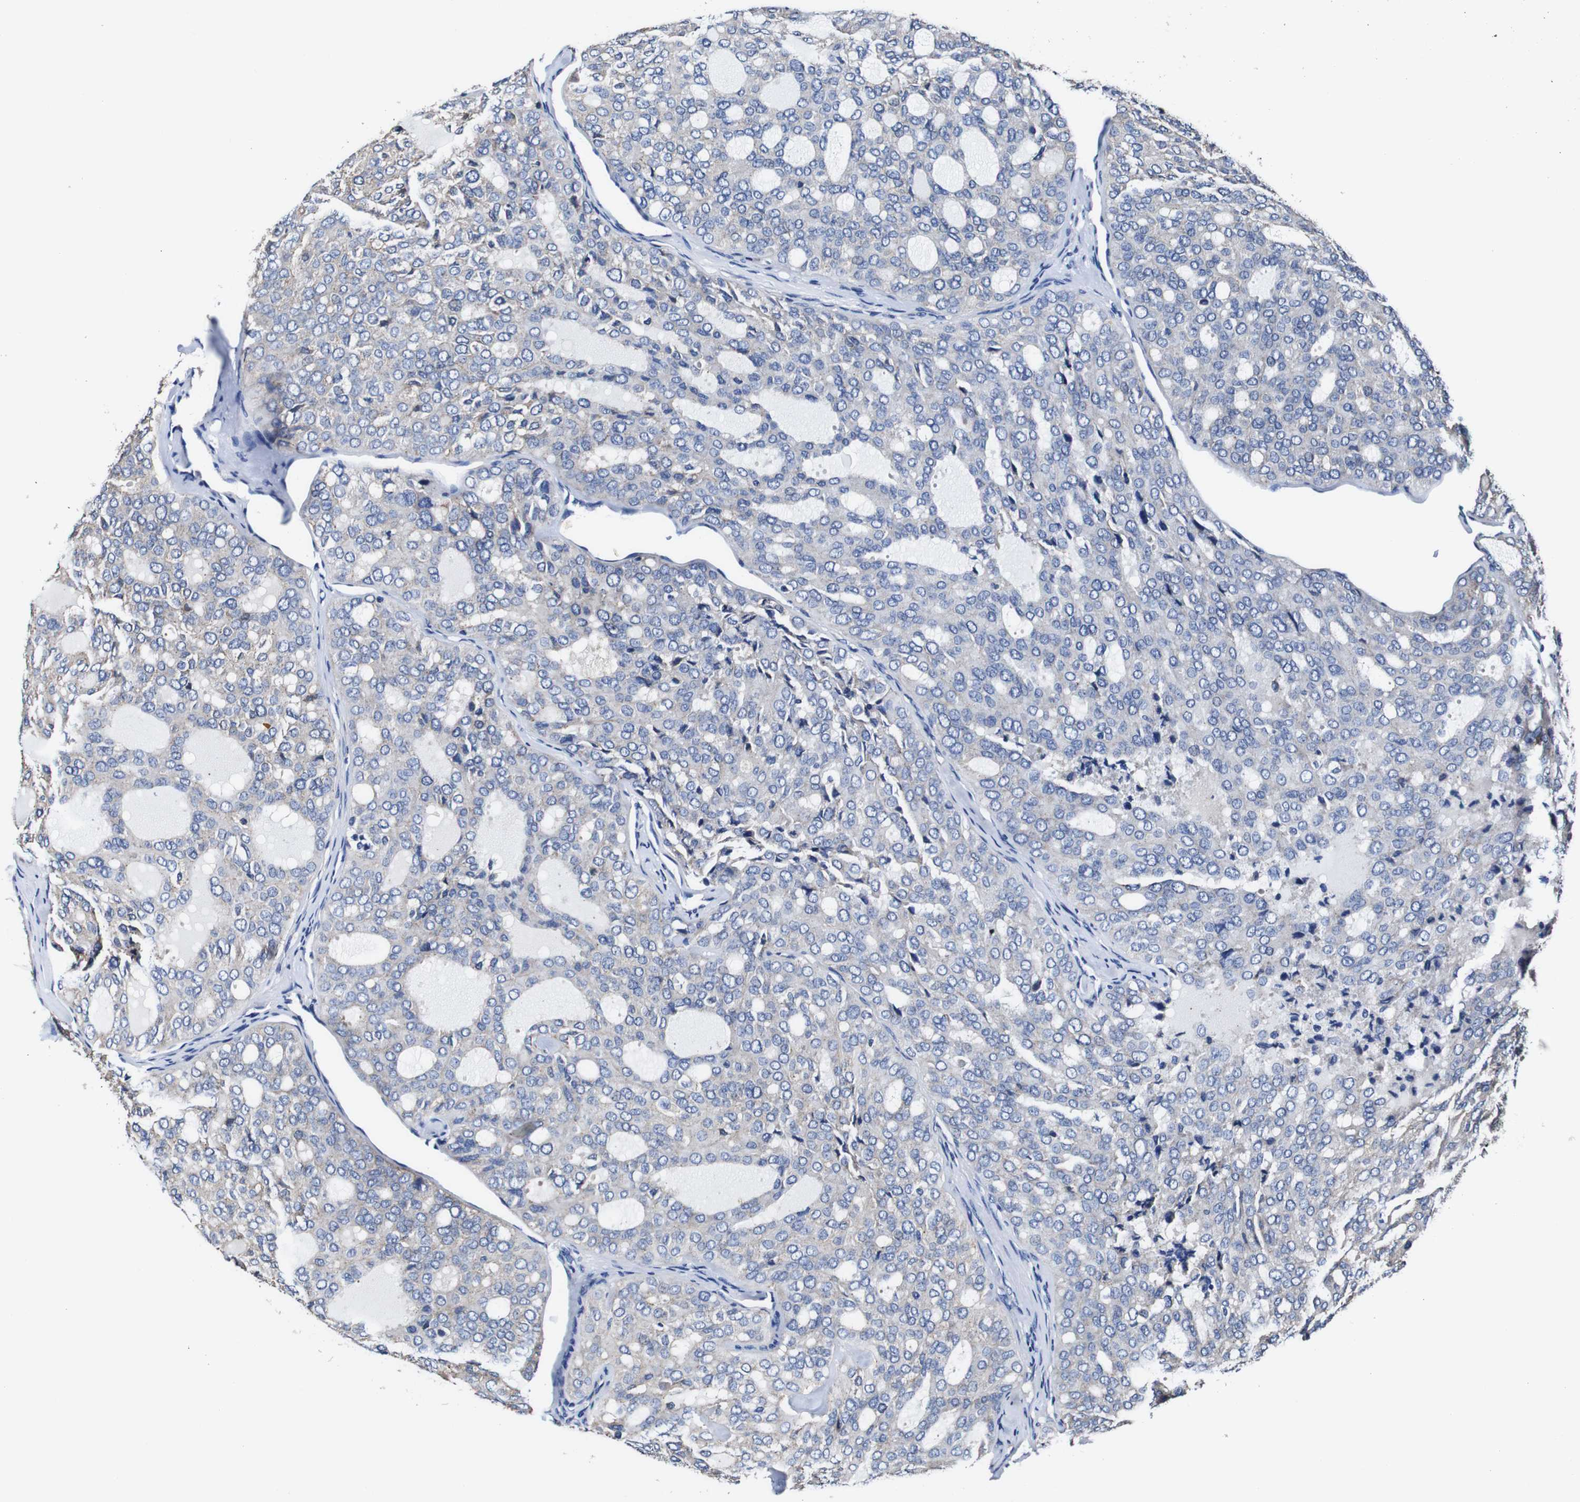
{"staining": {"intensity": "negative", "quantity": "none", "location": "none"}, "tissue": "thyroid cancer", "cell_type": "Tumor cells", "image_type": "cancer", "snomed": [{"axis": "morphology", "description": "Follicular adenoma carcinoma, NOS"}, {"axis": "topography", "description": "Thyroid gland"}], "caption": "Photomicrograph shows no protein positivity in tumor cells of thyroid cancer (follicular adenoma carcinoma) tissue.", "gene": "PDCD6IP", "patient": {"sex": "male", "age": 75}}